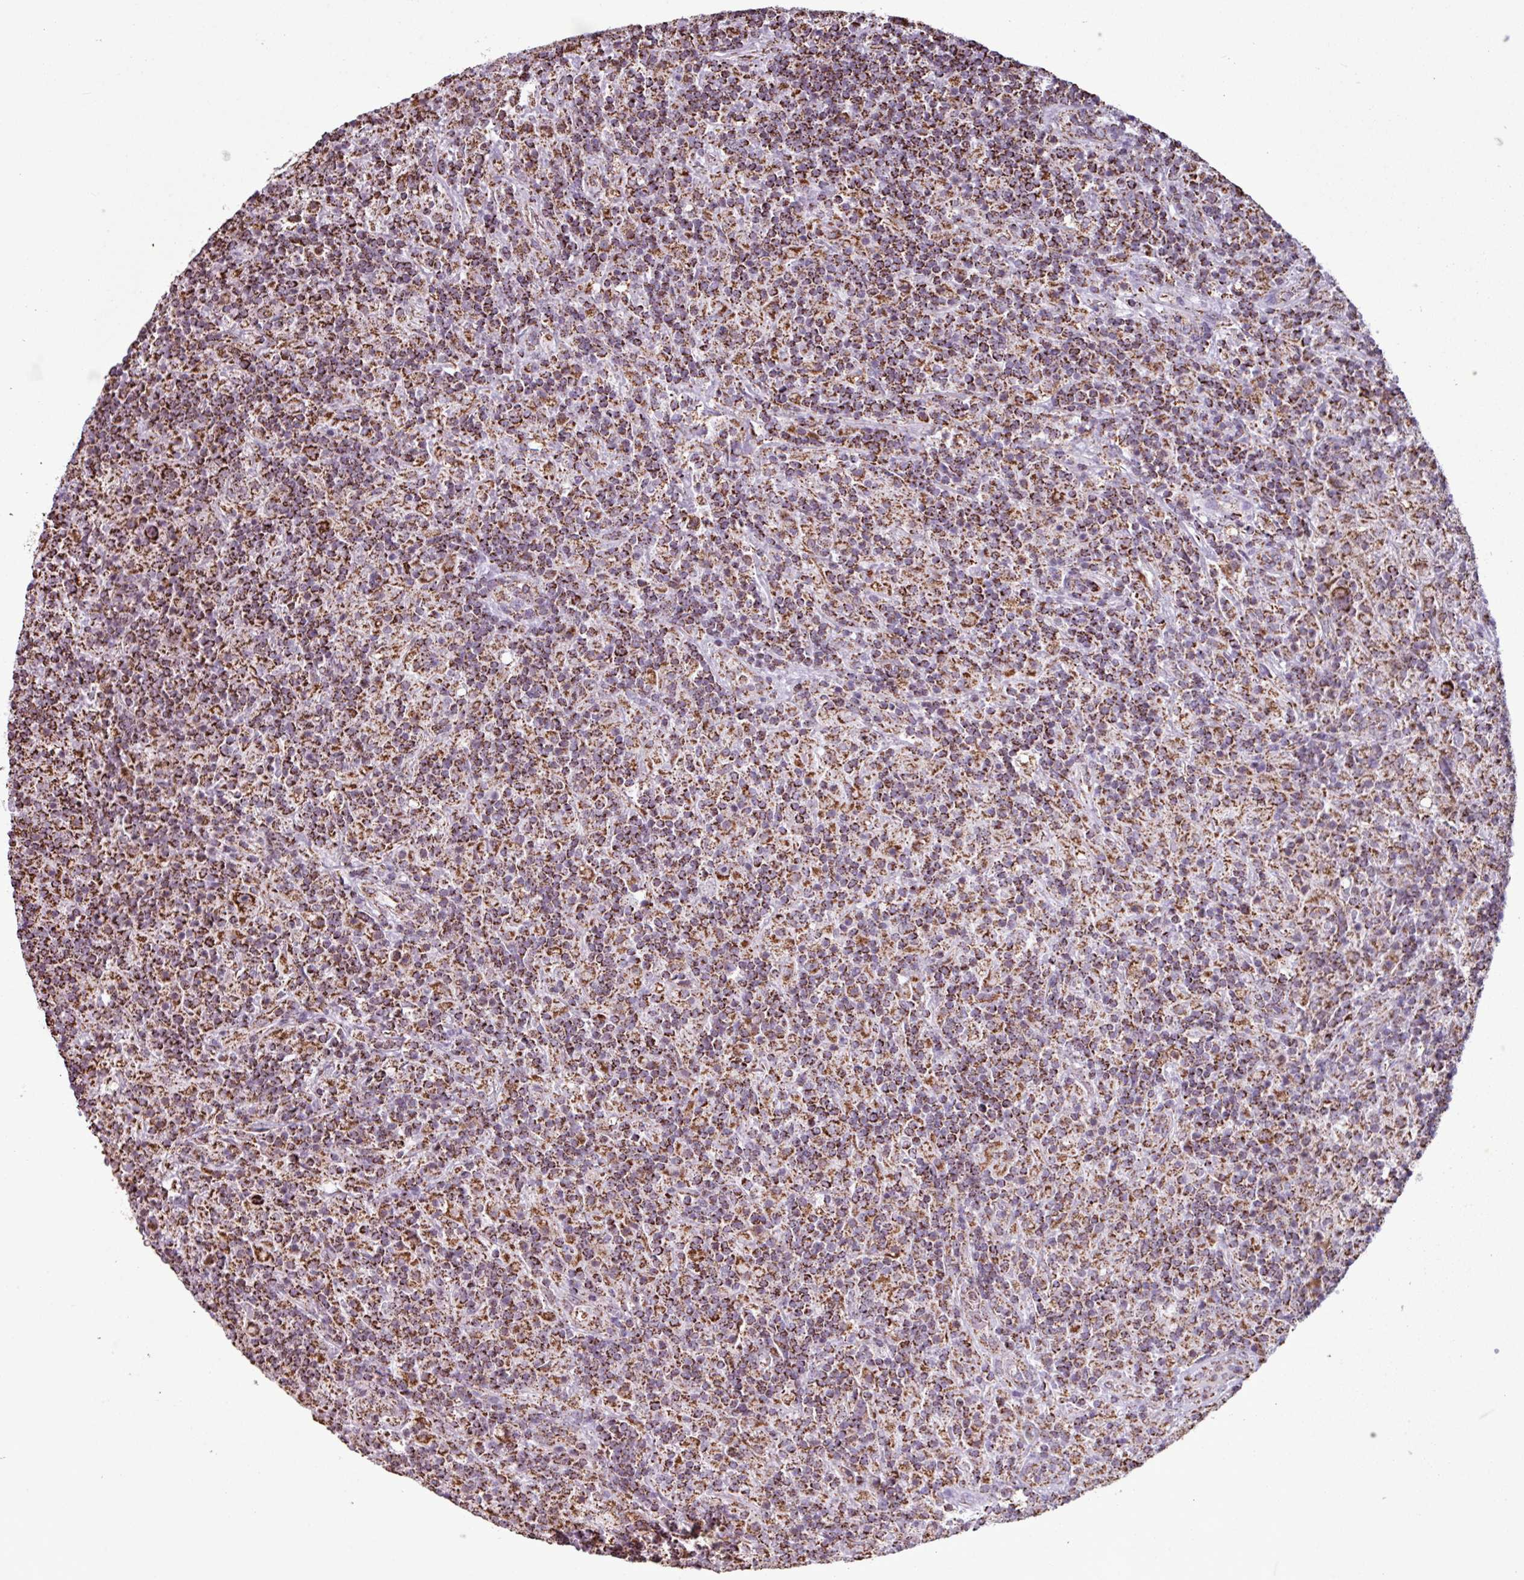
{"staining": {"intensity": "strong", "quantity": ">75%", "location": "cytoplasmic/membranous"}, "tissue": "lymphoma", "cell_type": "Tumor cells", "image_type": "cancer", "snomed": [{"axis": "morphology", "description": "Hodgkin's disease, NOS"}, {"axis": "topography", "description": "Lymph node"}], "caption": "A high amount of strong cytoplasmic/membranous expression is present in approximately >75% of tumor cells in Hodgkin's disease tissue.", "gene": "ALG8", "patient": {"sex": "male", "age": 70}}